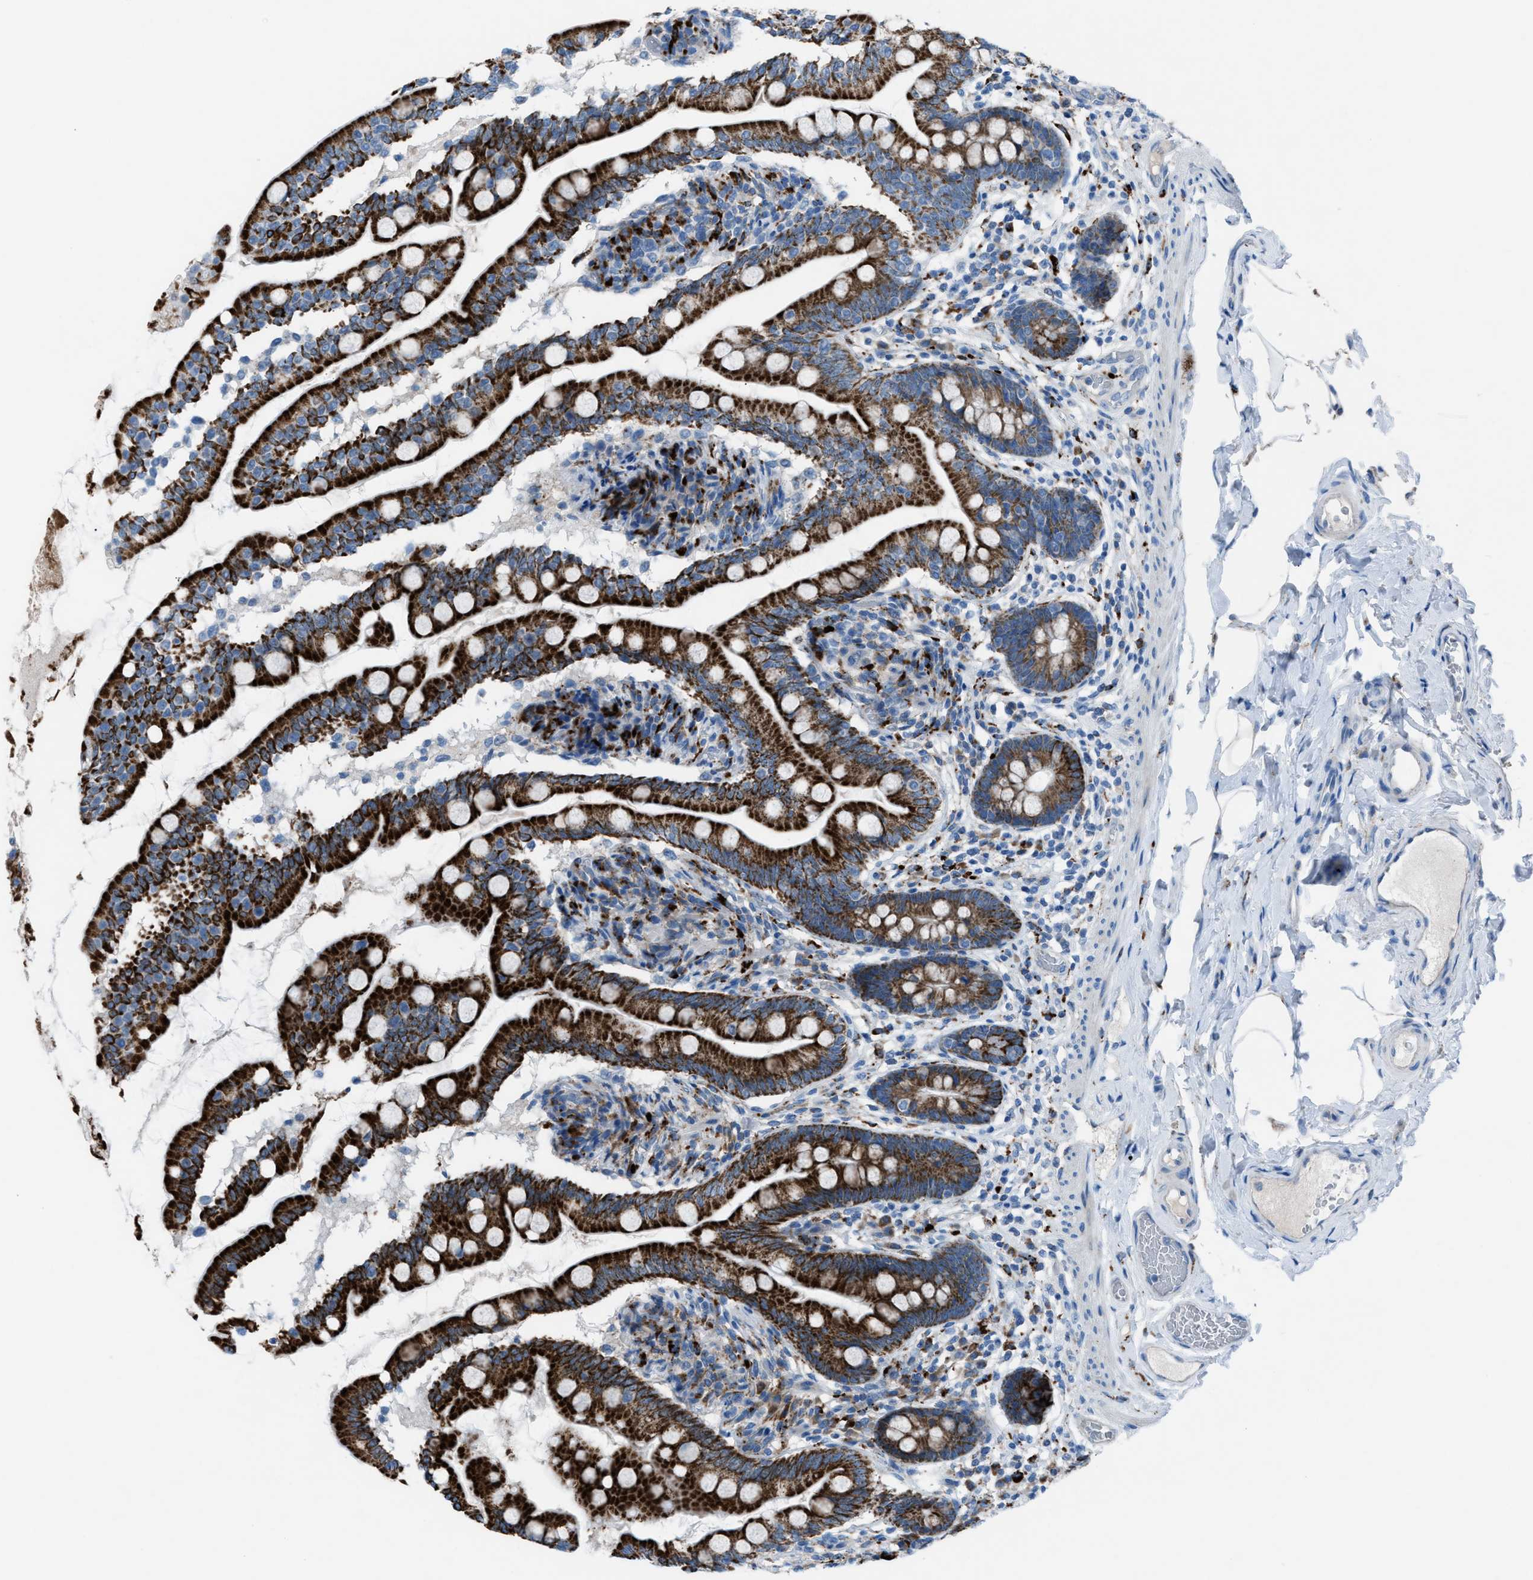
{"staining": {"intensity": "strong", "quantity": ">75%", "location": "cytoplasmic/membranous"}, "tissue": "small intestine", "cell_type": "Glandular cells", "image_type": "normal", "snomed": [{"axis": "morphology", "description": "Normal tissue, NOS"}, {"axis": "topography", "description": "Small intestine"}], "caption": "IHC of unremarkable human small intestine shows high levels of strong cytoplasmic/membranous staining in approximately >75% of glandular cells.", "gene": "CD1B", "patient": {"sex": "female", "age": 56}}